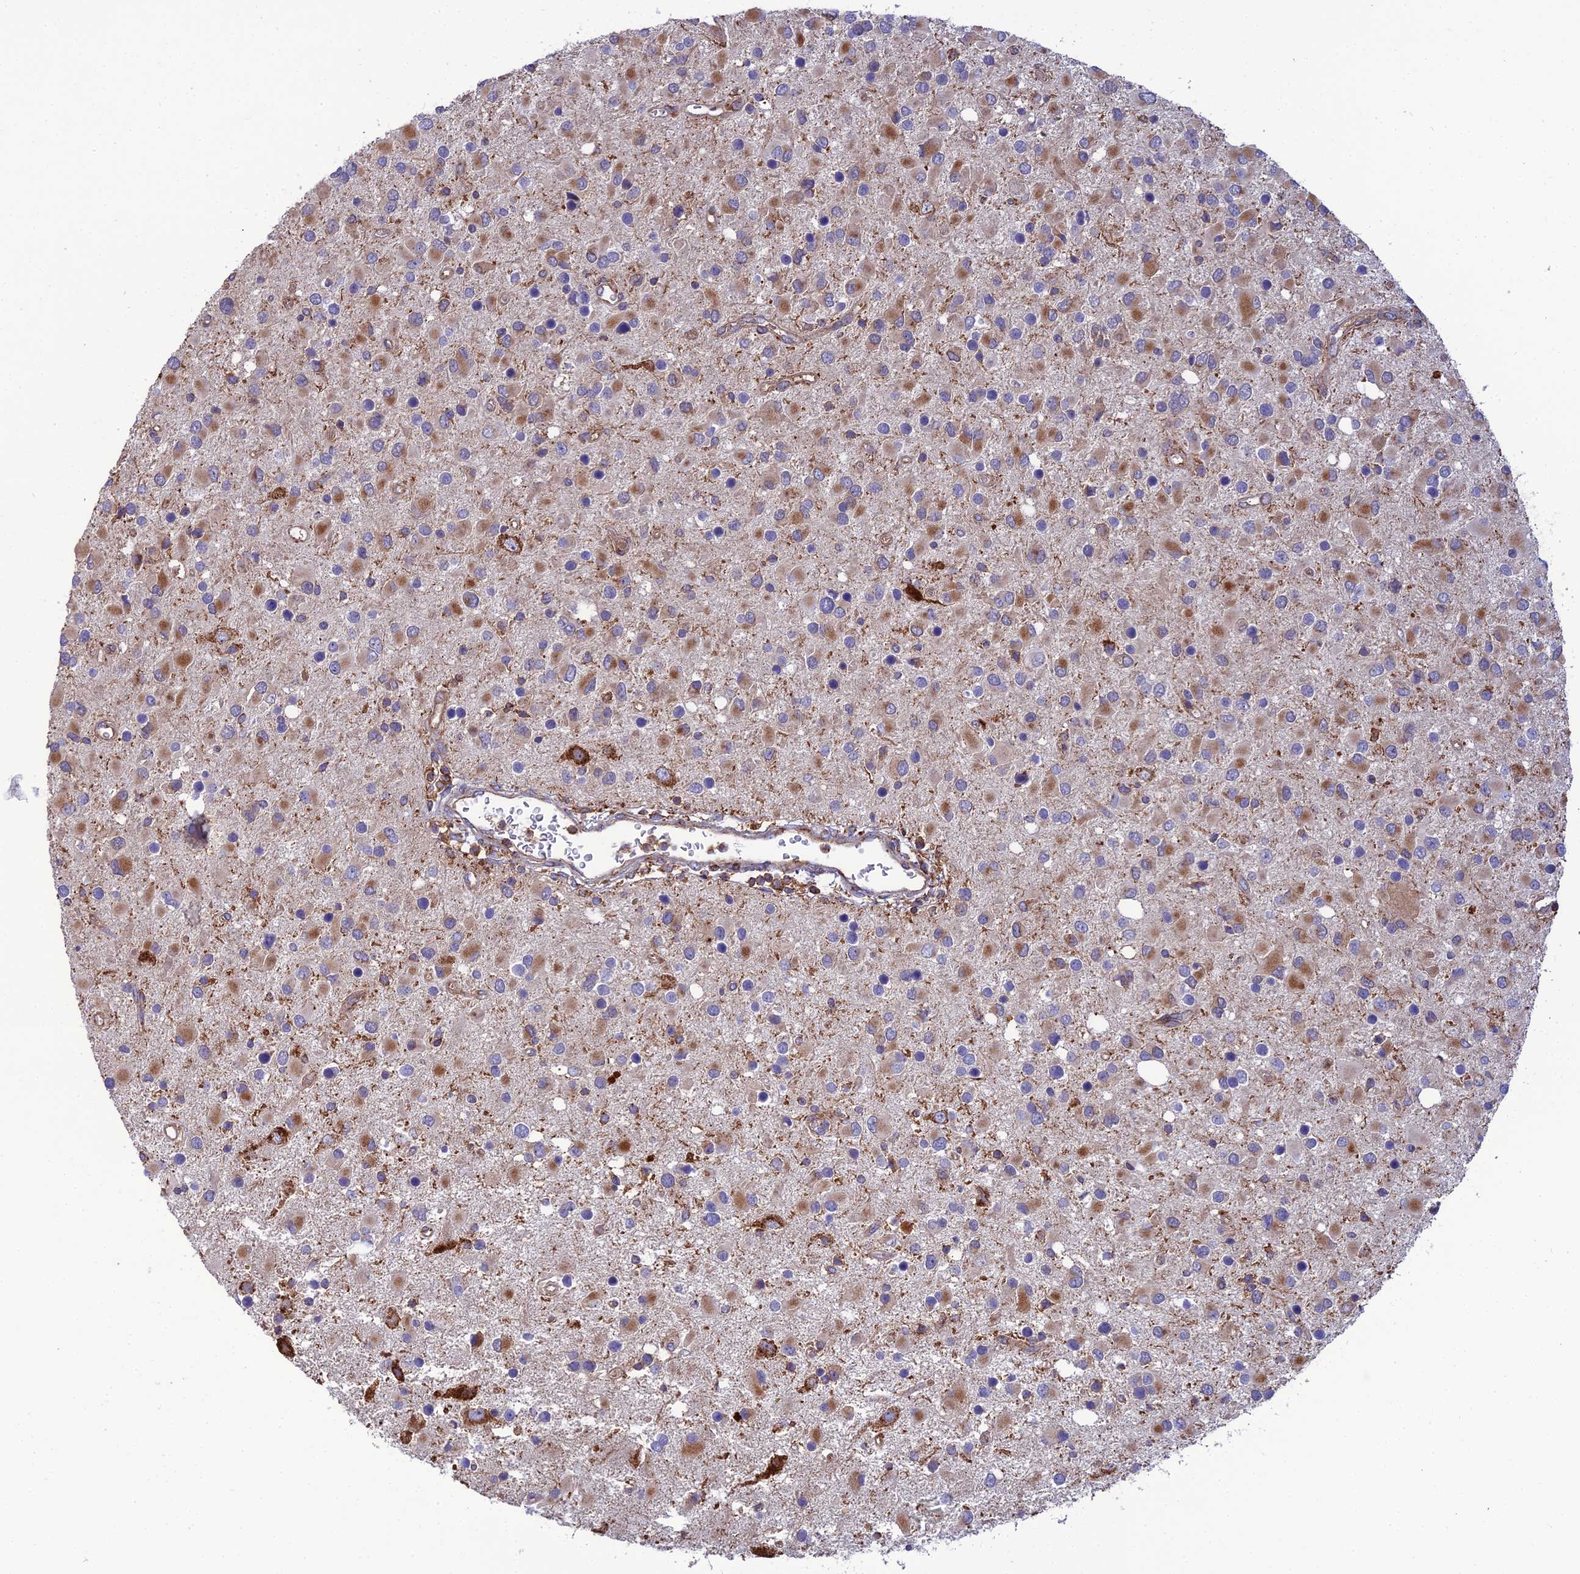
{"staining": {"intensity": "moderate", "quantity": "25%-75%", "location": "cytoplasmic/membranous"}, "tissue": "glioma", "cell_type": "Tumor cells", "image_type": "cancer", "snomed": [{"axis": "morphology", "description": "Glioma, malignant, High grade"}, {"axis": "topography", "description": "Brain"}], "caption": "A high-resolution histopathology image shows immunohistochemistry (IHC) staining of glioma, which displays moderate cytoplasmic/membranous expression in about 25%-75% of tumor cells.", "gene": "LNPEP", "patient": {"sex": "male", "age": 53}}